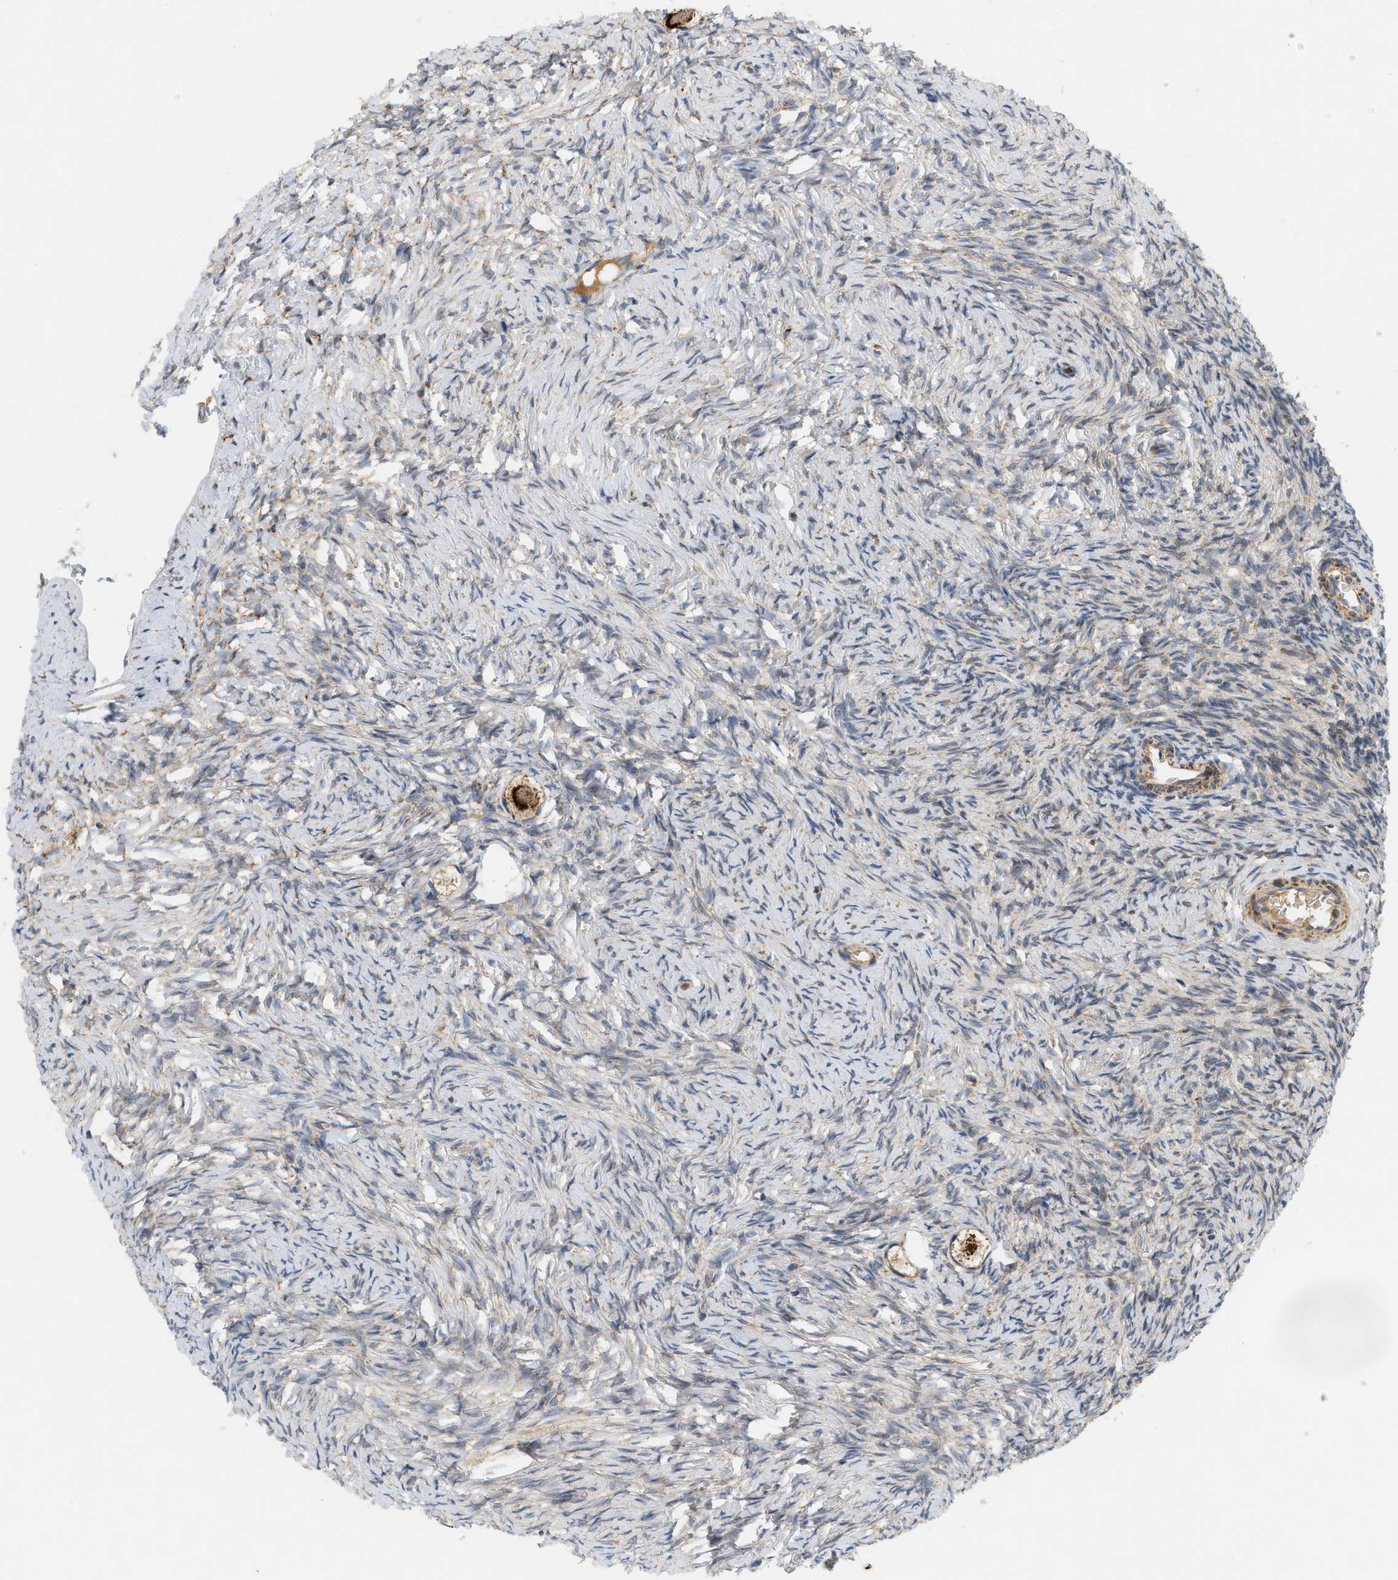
{"staining": {"intensity": "strong", "quantity": ">75%", "location": "cytoplasmic/membranous"}, "tissue": "ovary", "cell_type": "Follicle cells", "image_type": "normal", "snomed": [{"axis": "morphology", "description": "Normal tissue, NOS"}, {"axis": "topography", "description": "Ovary"}], "caption": "This micrograph displays immunohistochemistry (IHC) staining of benign human ovary, with high strong cytoplasmic/membranous positivity in about >75% of follicle cells.", "gene": "MCU", "patient": {"sex": "female", "age": 27}}